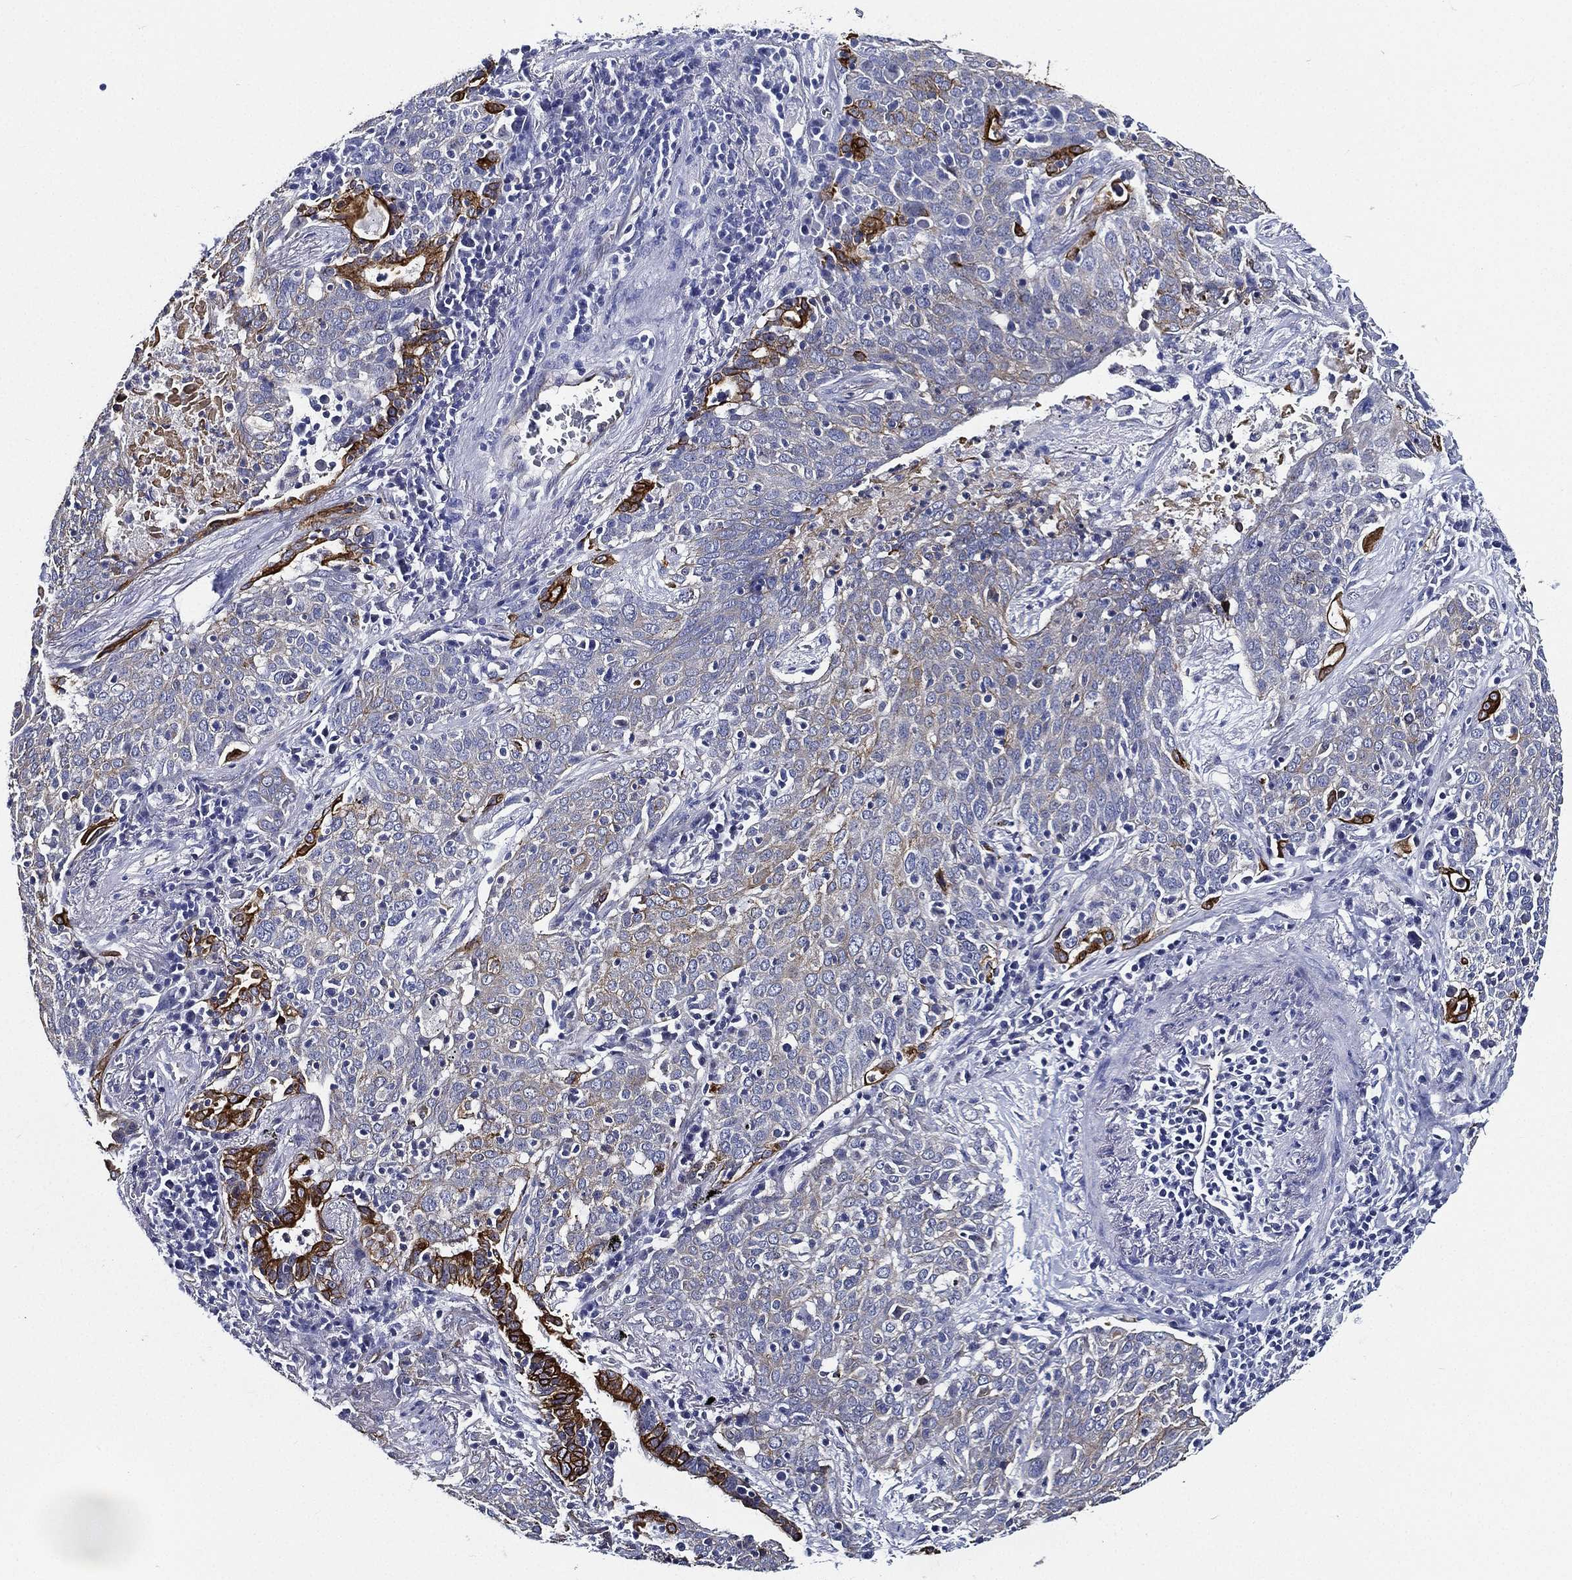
{"staining": {"intensity": "weak", "quantity": "<25%", "location": "cytoplasmic/membranous"}, "tissue": "lung cancer", "cell_type": "Tumor cells", "image_type": "cancer", "snomed": [{"axis": "morphology", "description": "Squamous cell carcinoma, NOS"}, {"axis": "topography", "description": "Lung"}], "caption": "IHC image of neoplastic tissue: human squamous cell carcinoma (lung) stained with DAB (3,3'-diaminobenzidine) shows no significant protein staining in tumor cells.", "gene": "NEDD9", "patient": {"sex": "male", "age": 82}}